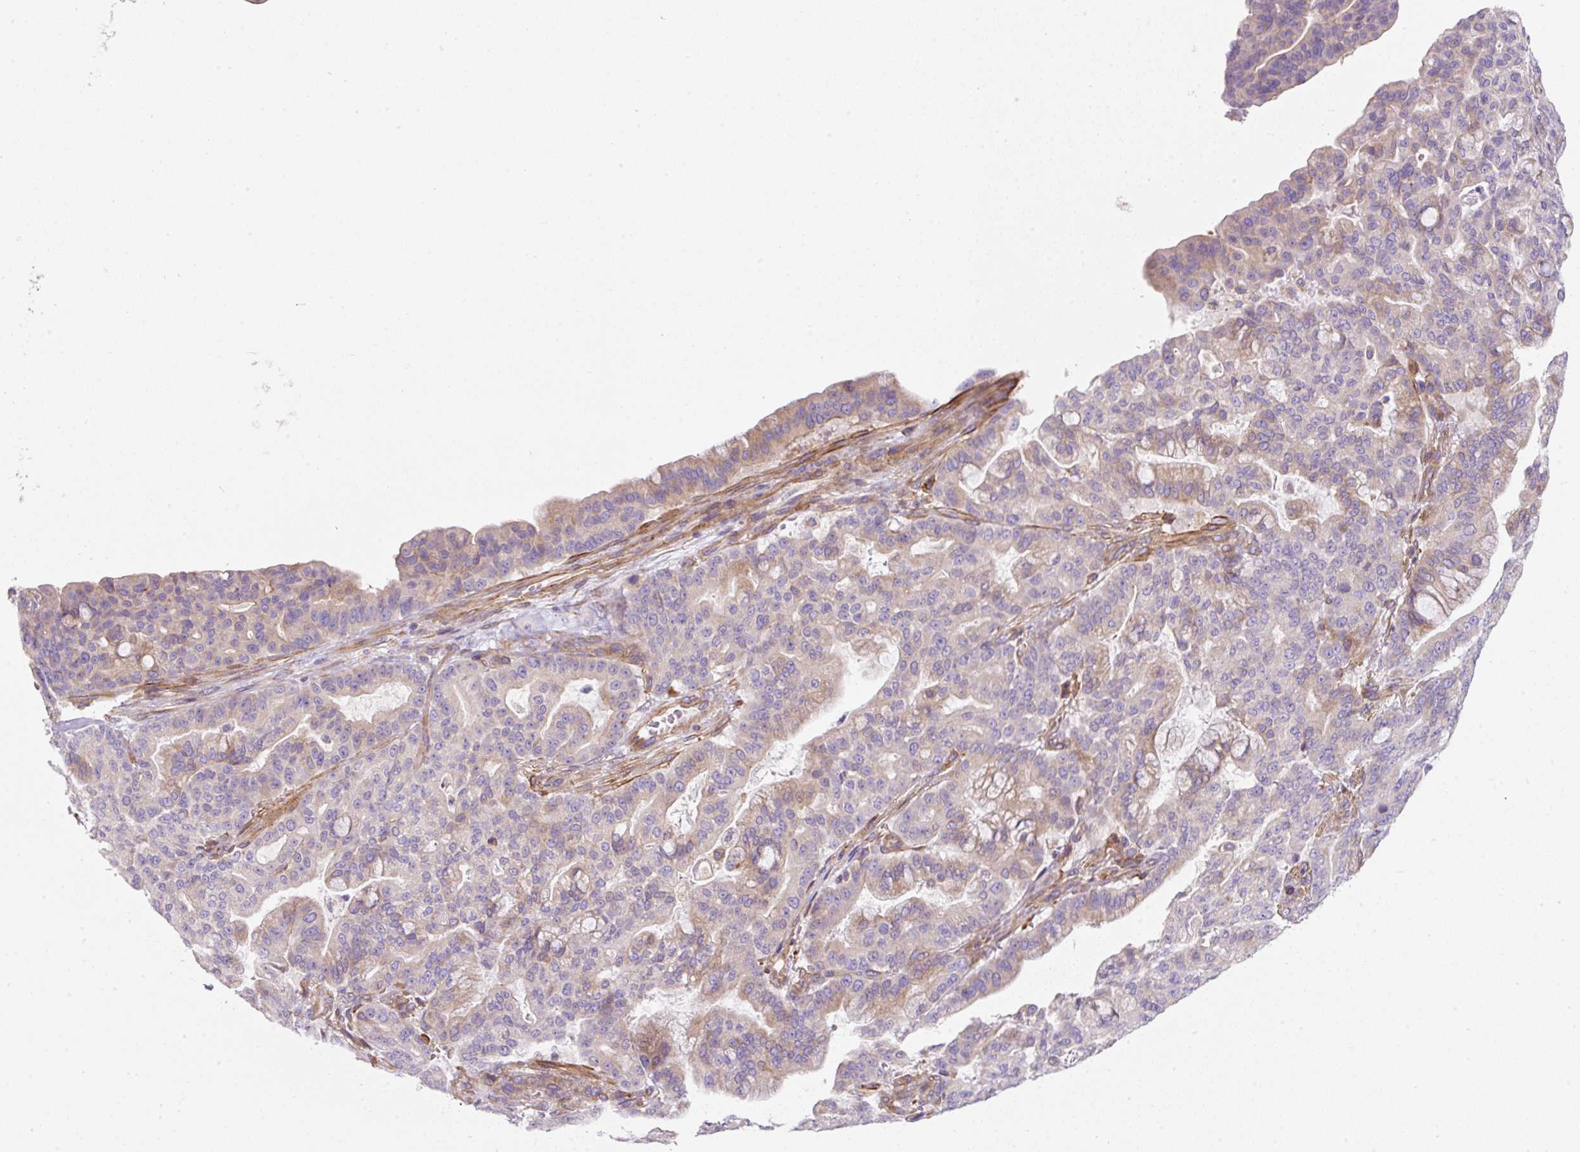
{"staining": {"intensity": "weak", "quantity": "<25%", "location": "cytoplasmic/membranous"}, "tissue": "pancreatic cancer", "cell_type": "Tumor cells", "image_type": "cancer", "snomed": [{"axis": "morphology", "description": "Adenocarcinoma, NOS"}, {"axis": "topography", "description": "Pancreas"}], "caption": "A high-resolution histopathology image shows IHC staining of pancreatic adenocarcinoma, which displays no significant staining in tumor cells.", "gene": "ERAP2", "patient": {"sex": "male", "age": 63}}